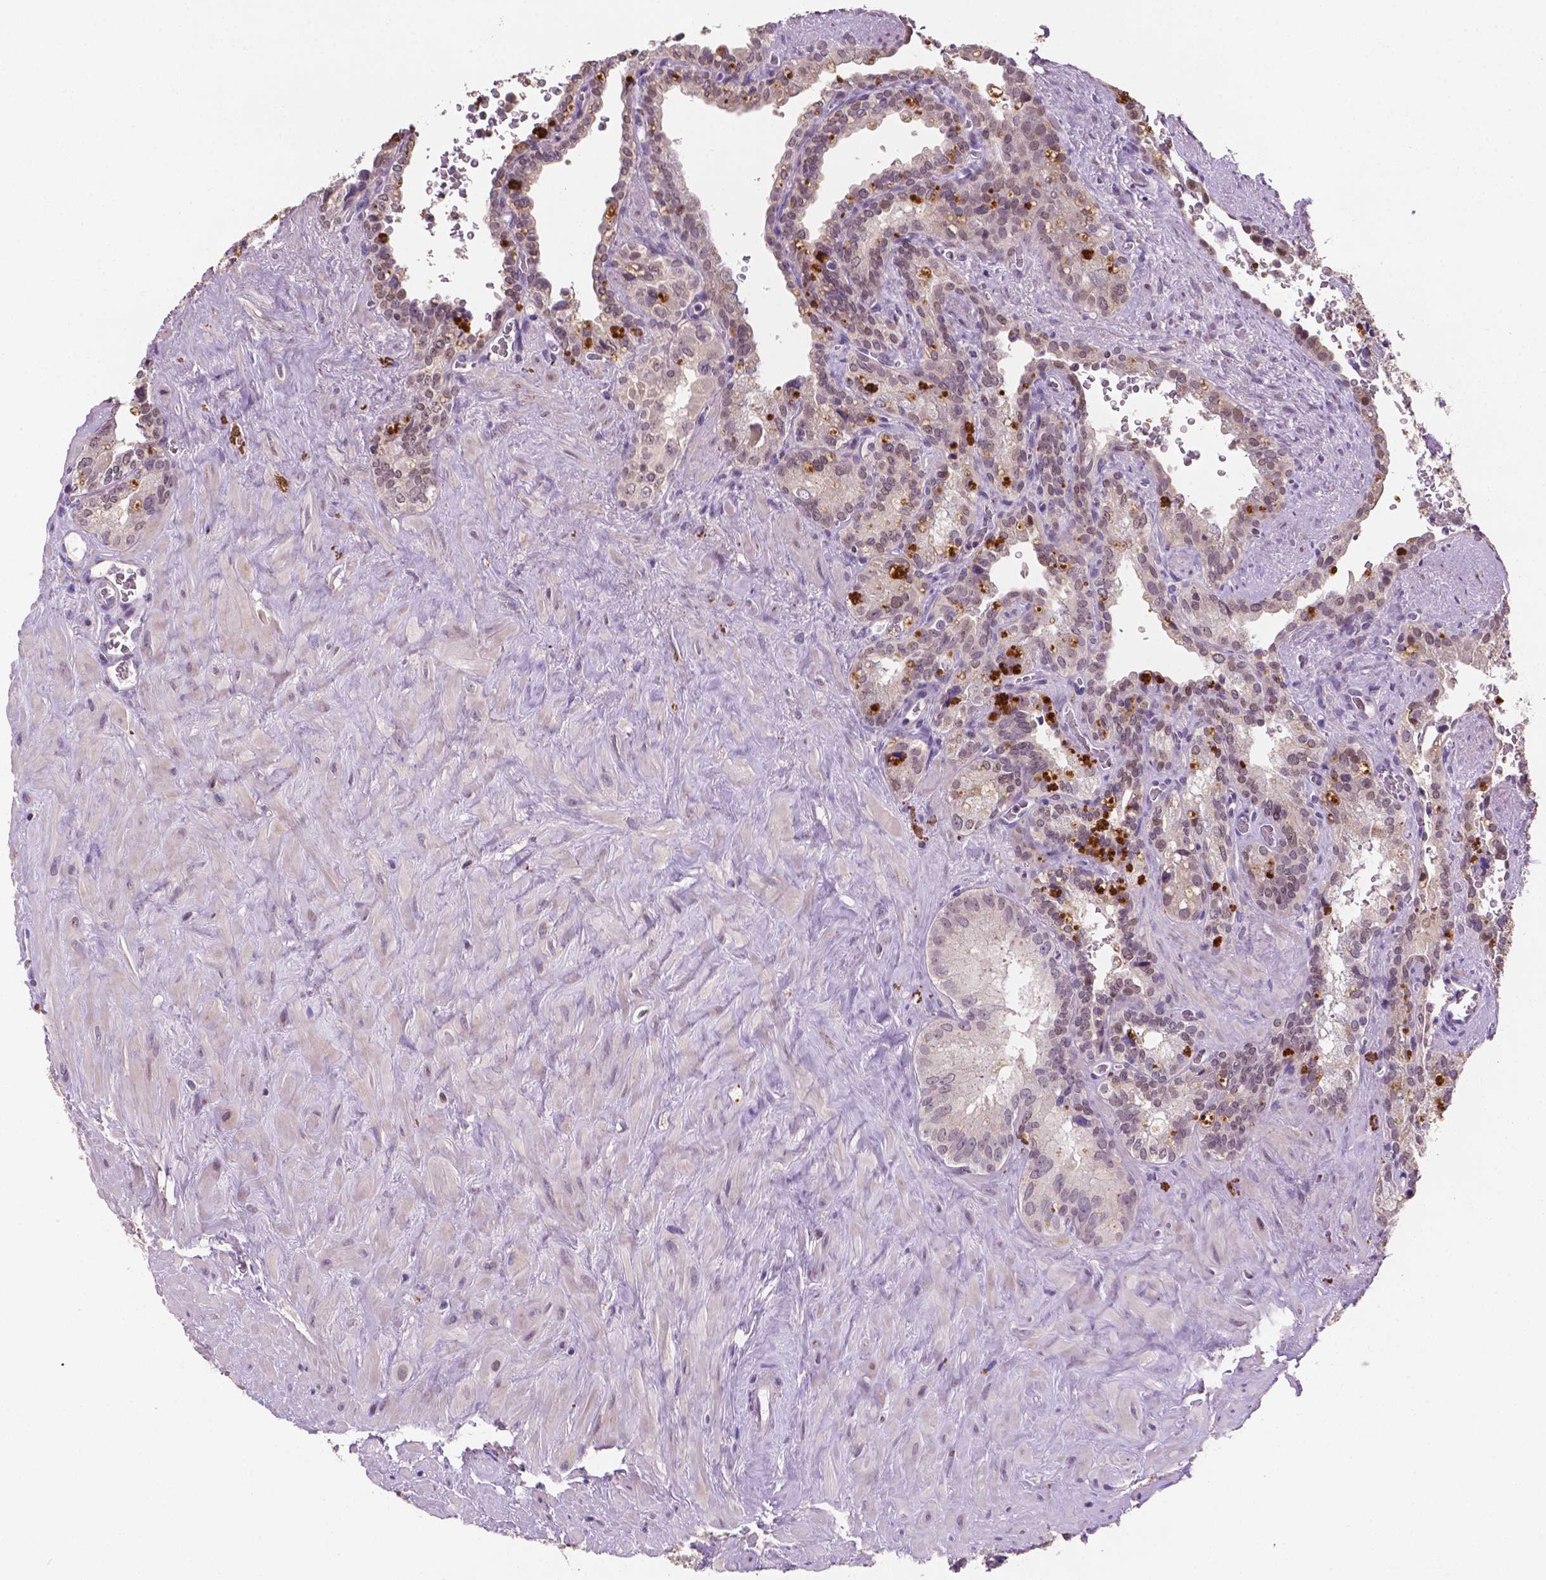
{"staining": {"intensity": "negative", "quantity": "none", "location": "none"}, "tissue": "seminal vesicle", "cell_type": "Glandular cells", "image_type": "normal", "snomed": [{"axis": "morphology", "description": "Normal tissue, NOS"}, {"axis": "topography", "description": "Prostate"}, {"axis": "topography", "description": "Seminal veicle"}], "caption": "High power microscopy micrograph of an IHC histopathology image of unremarkable seminal vesicle, revealing no significant expression in glandular cells.", "gene": "MROH6", "patient": {"sex": "male", "age": 71}}